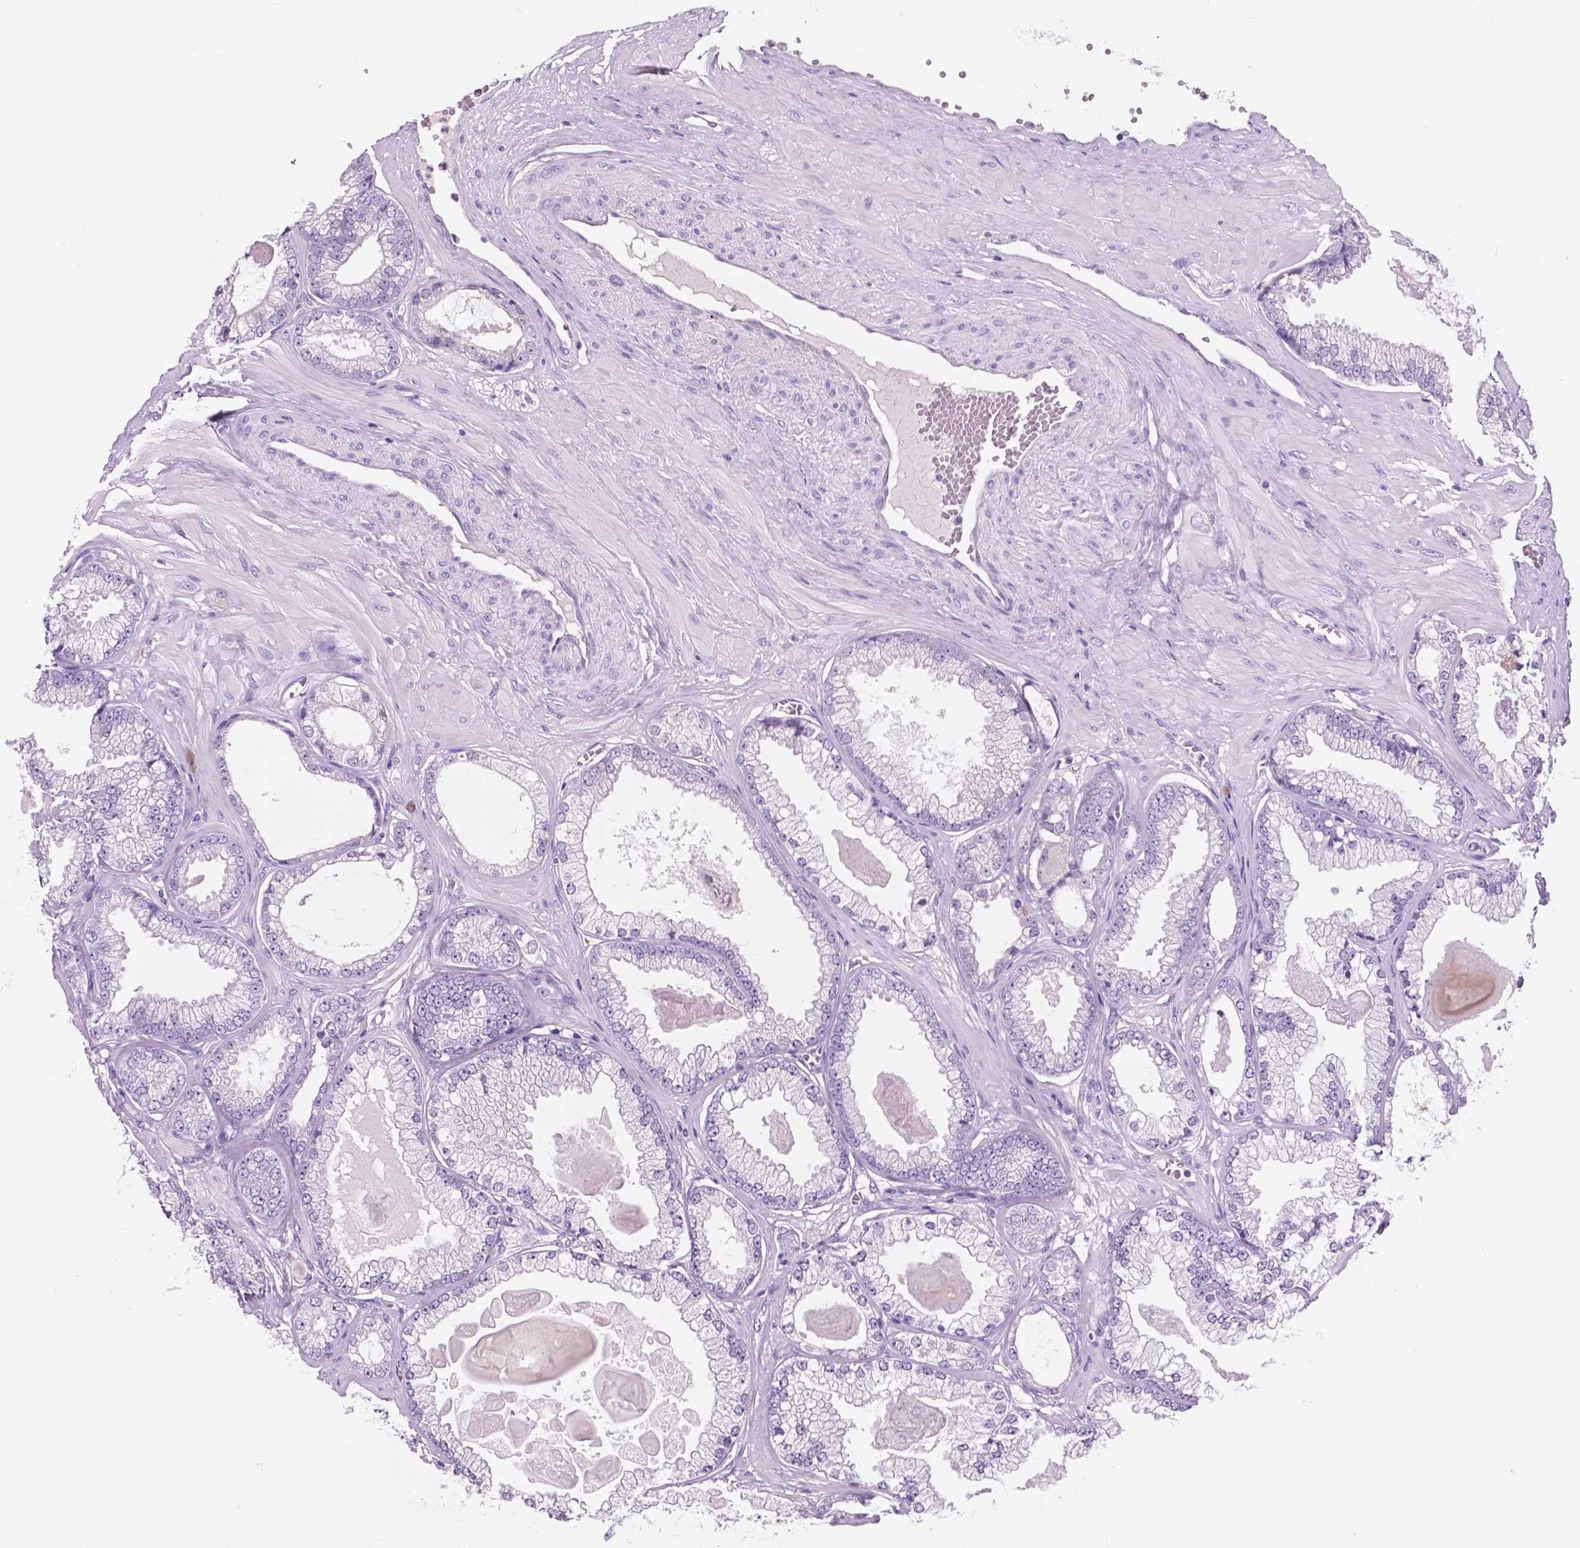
{"staining": {"intensity": "negative", "quantity": "none", "location": "none"}, "tissue": "prostate cancer", "cell_type": "Tumor cells", "image_type": "cancer", "snomed": [{"axis": "morphology", "description": "Adenocarcinoma, Low grade"}, {"axis": "topography", "description": "Prostate"}], "caption": "This photomicrograph is of prostate adenocarcinoma (low-grade) stained with immunohistochemistry (IHC) to label a protein in brown with the nuclei are counter-stained blue. There is no expression in tumor cells. The staining was performed using DAB (3,3'-diaminobenzidine) to visualize the protein expression in brown, while the nuclei were stained in blue with hematoxylin (Magnification: 20x).", "gene": "IREB2", "patient": {"sex": "male", "age": 64}}